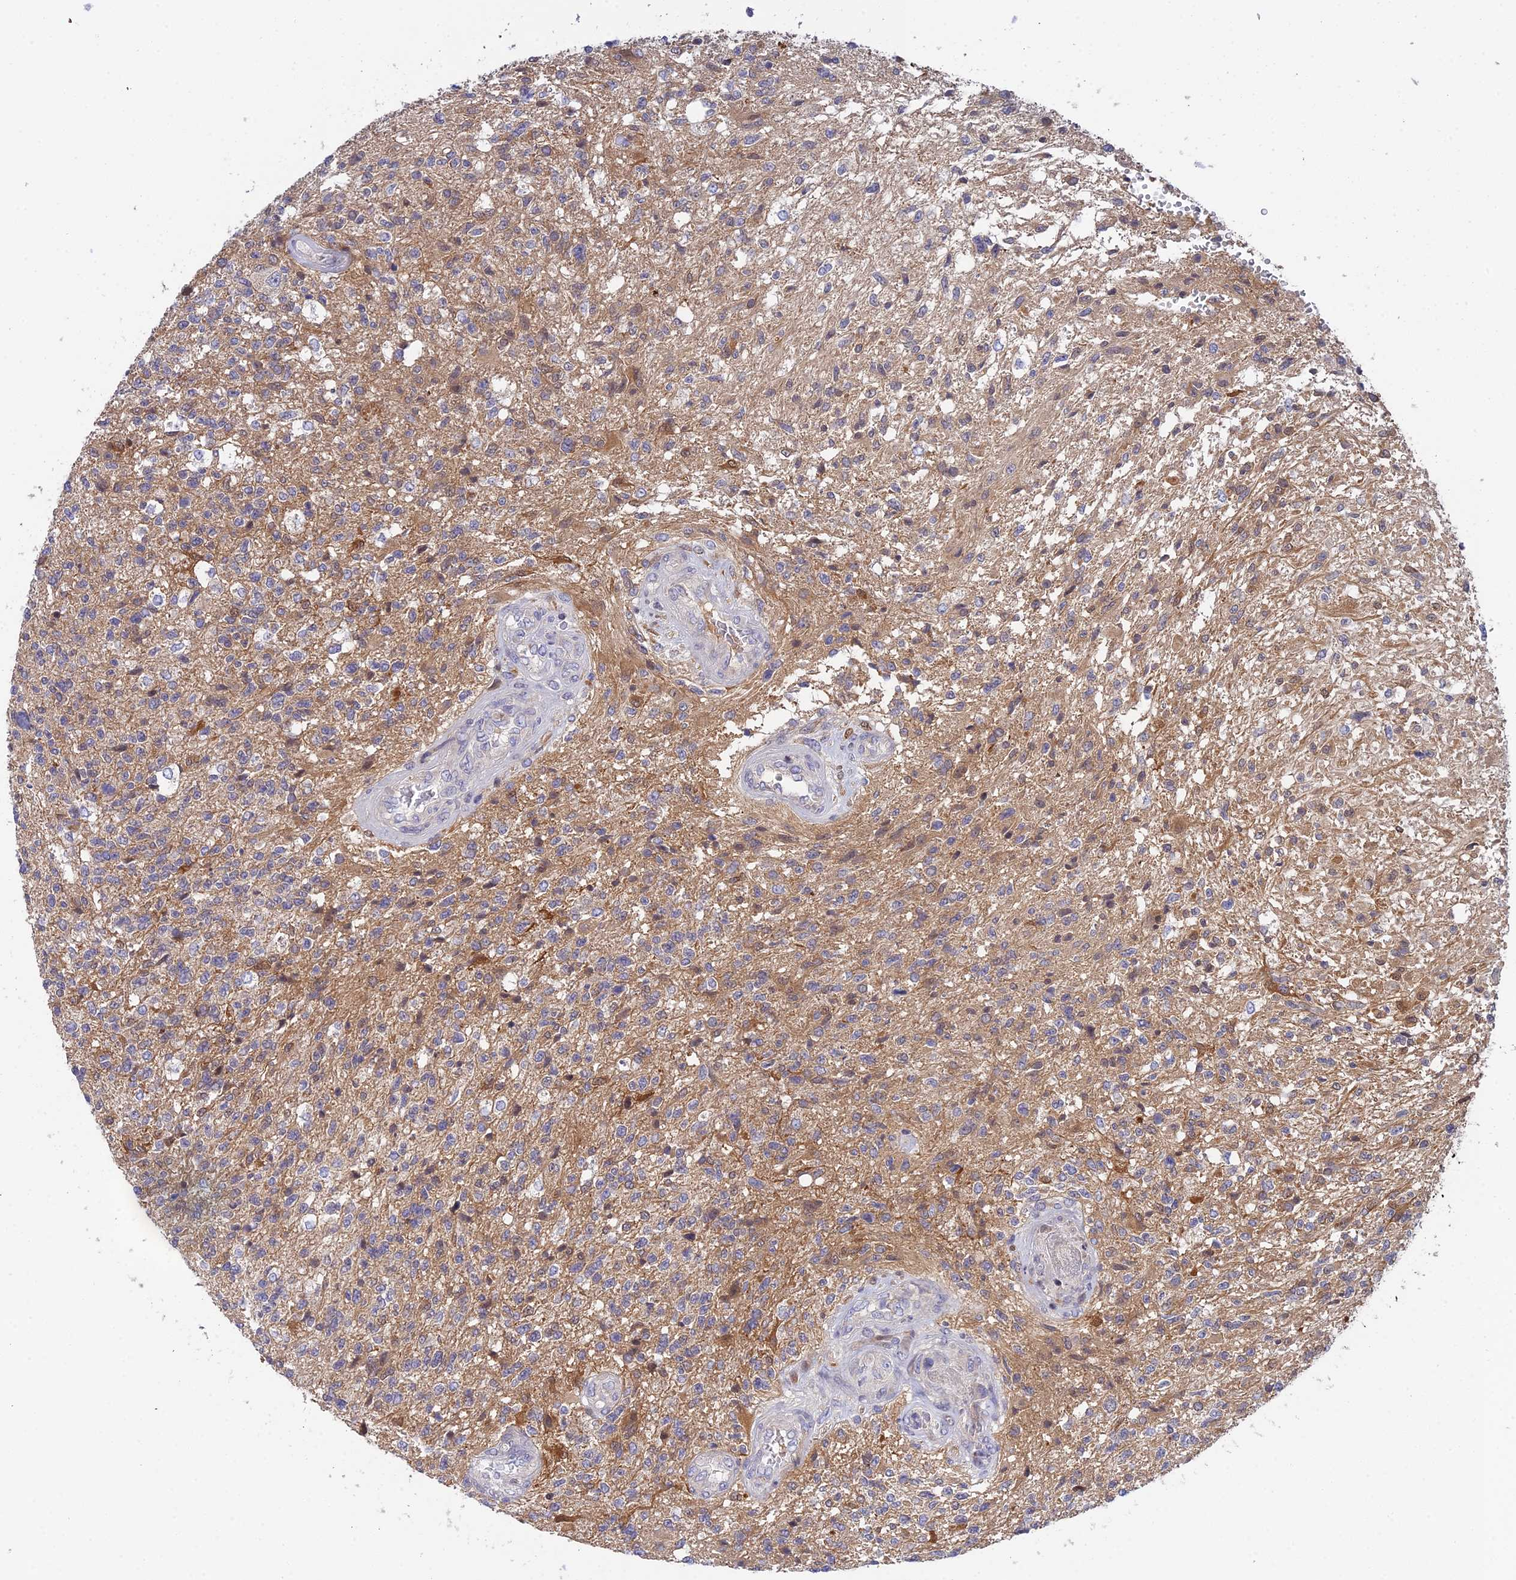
{"staining": {"intensity": "weak", "quantity": "25%-75%", "location": "cytoplasmic/membranous"}, "tissue": "glioma", "cell_type": "Tumor cells", "image_type": "cancer", "snomed": [{"axis": "morphology", "description": "Glioma, malignant, High grade"}, {"axis": "topography", "description": "Brain"}], "caption": "Human malignant glioma (high-grade) stained with a protein marker reveals weak staining in tumor cells.", "gene": "ELOA2", "patient": {"sex": "male", "age": 56}}